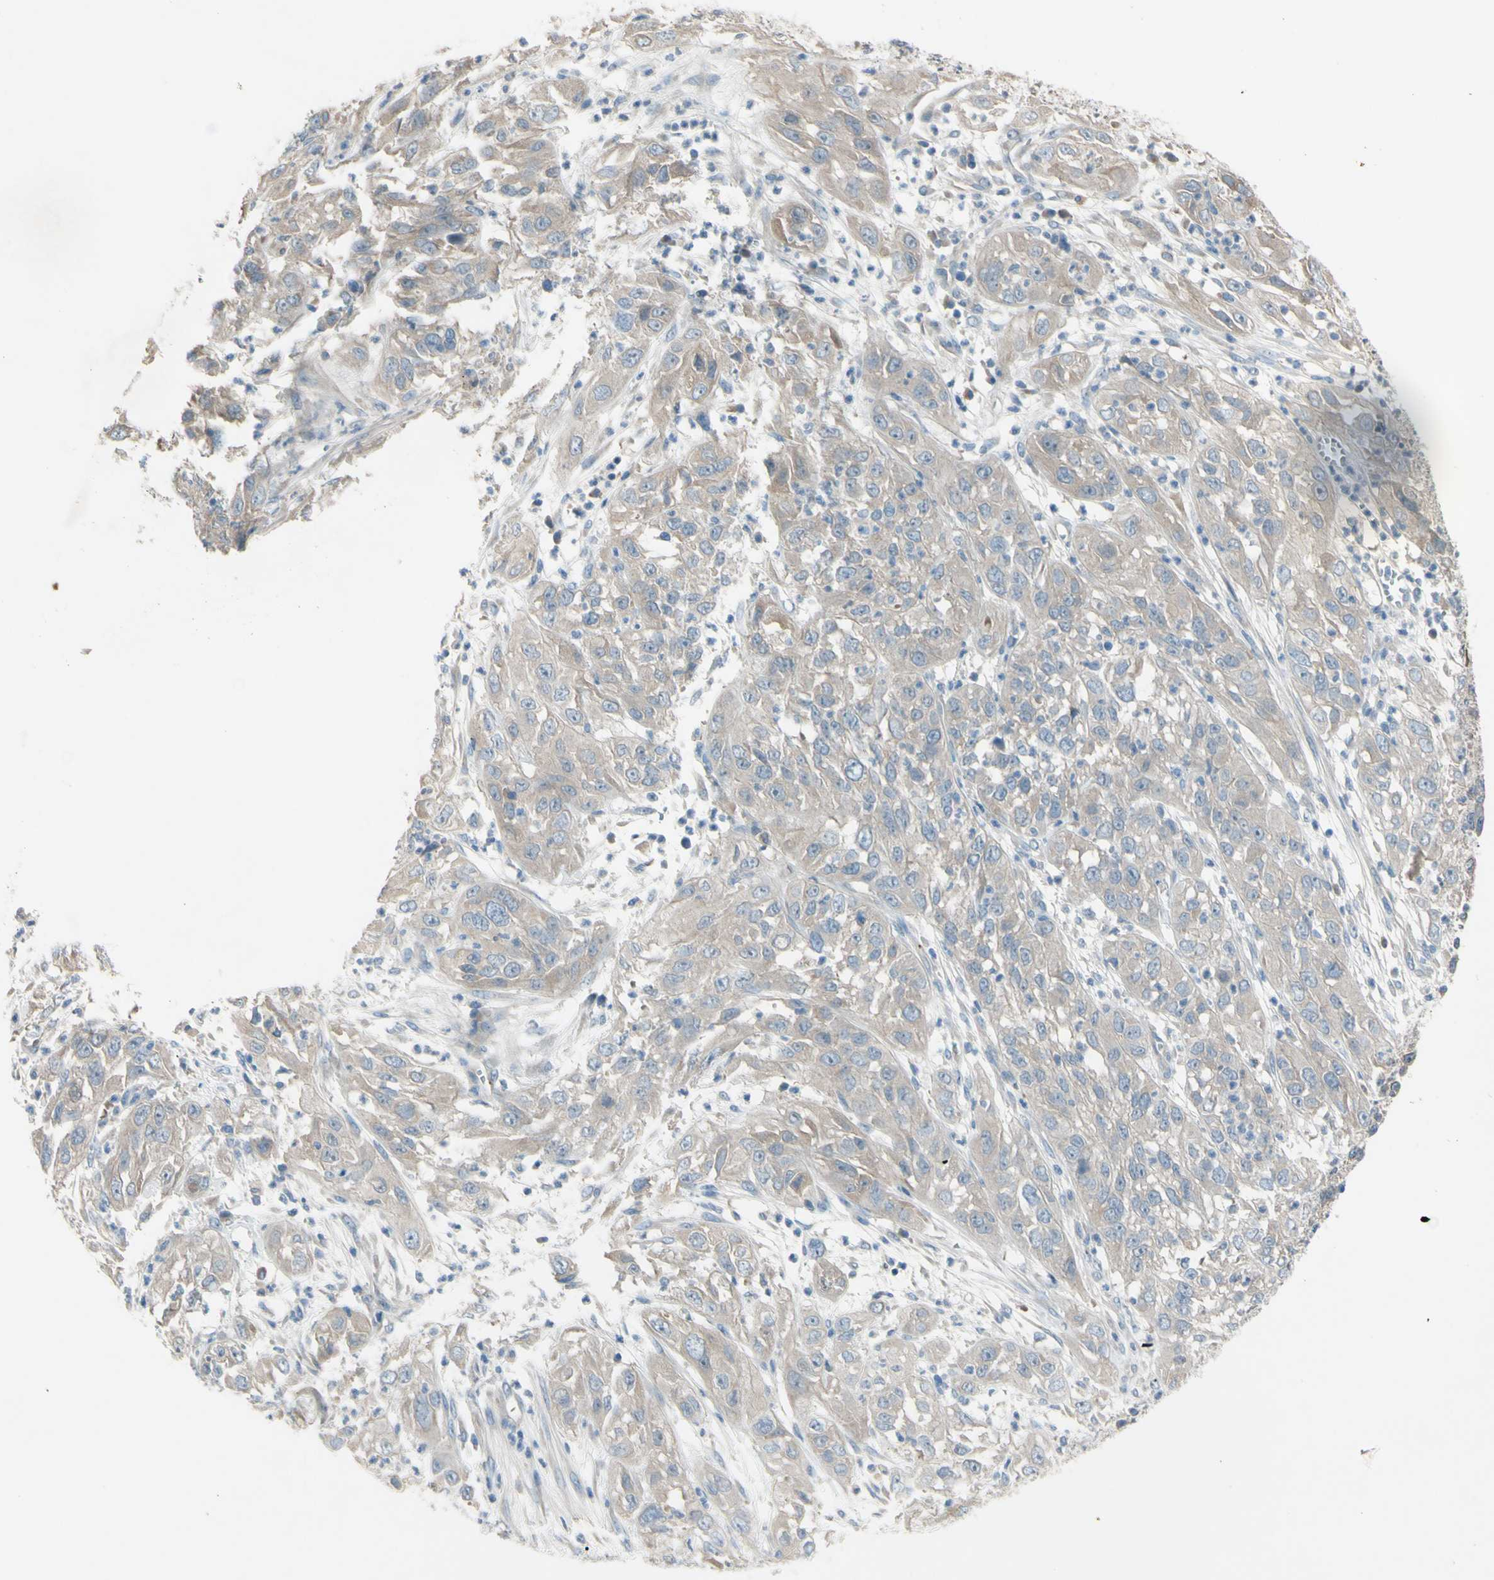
{"staining": {"intensity": "weak", "quantity": "25%-75%", "location": "cytoplasmic/membranous"}, "tissue": "cervical cancer", "cell_type": "Tumor cells", "image_type": "cancer", "snomed": [{"axis": "morphology", "description": "Squamous cell carcinoma, NOS"}, {"axis": "topography", "description": "Cervix"}], "caption": "This is a histology image of immunohistochemistry (IHC) staining of cervical cancer (squamous cell carcinoma), which shows weak positivity in the cytoplasmic/membranous of tumor cells.", "gene": "ATRN", "patient": {"sex": "female", "age": 32}}